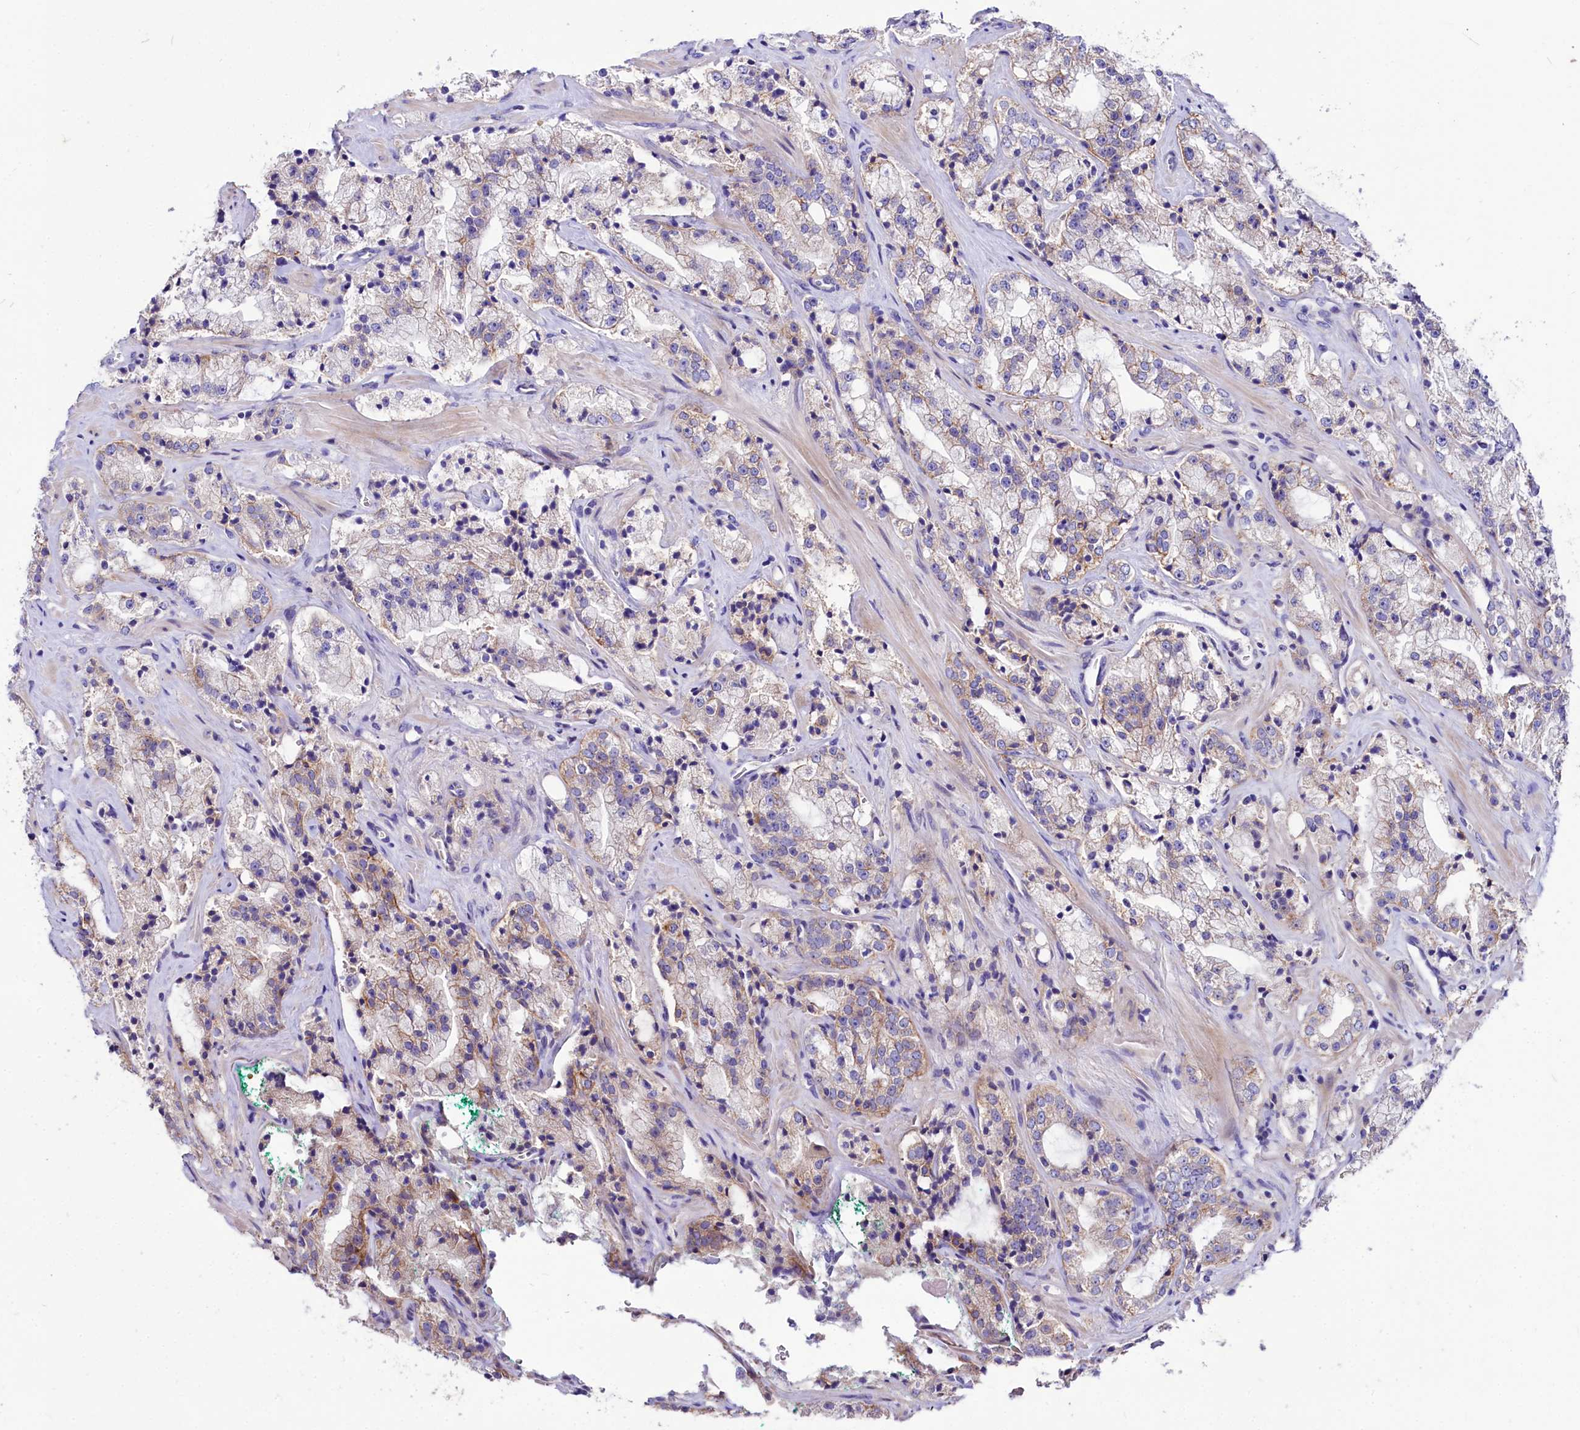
{"staining": {"intensity": "moderate", "quantity": "25%-75%", "location": "cytoplasmic/membranous"}, "tissue": "prostate cancer", "cell_type": "Tumor cells", "image_type": "cancer", "snomed": [{"axis": "morphology", "description": "Adenocarcinoma, High grade"}, {"axis": "topography", "description": "Prostate"}], "caption": "Moderate cytoplasmic/membranous positivity is identified in about 25%-75% of tumor cells in prostate cancer (high-grade adenocarcinoma).", "gene": "ABHD5", "patient": {"sex": "male", "age": 64}}